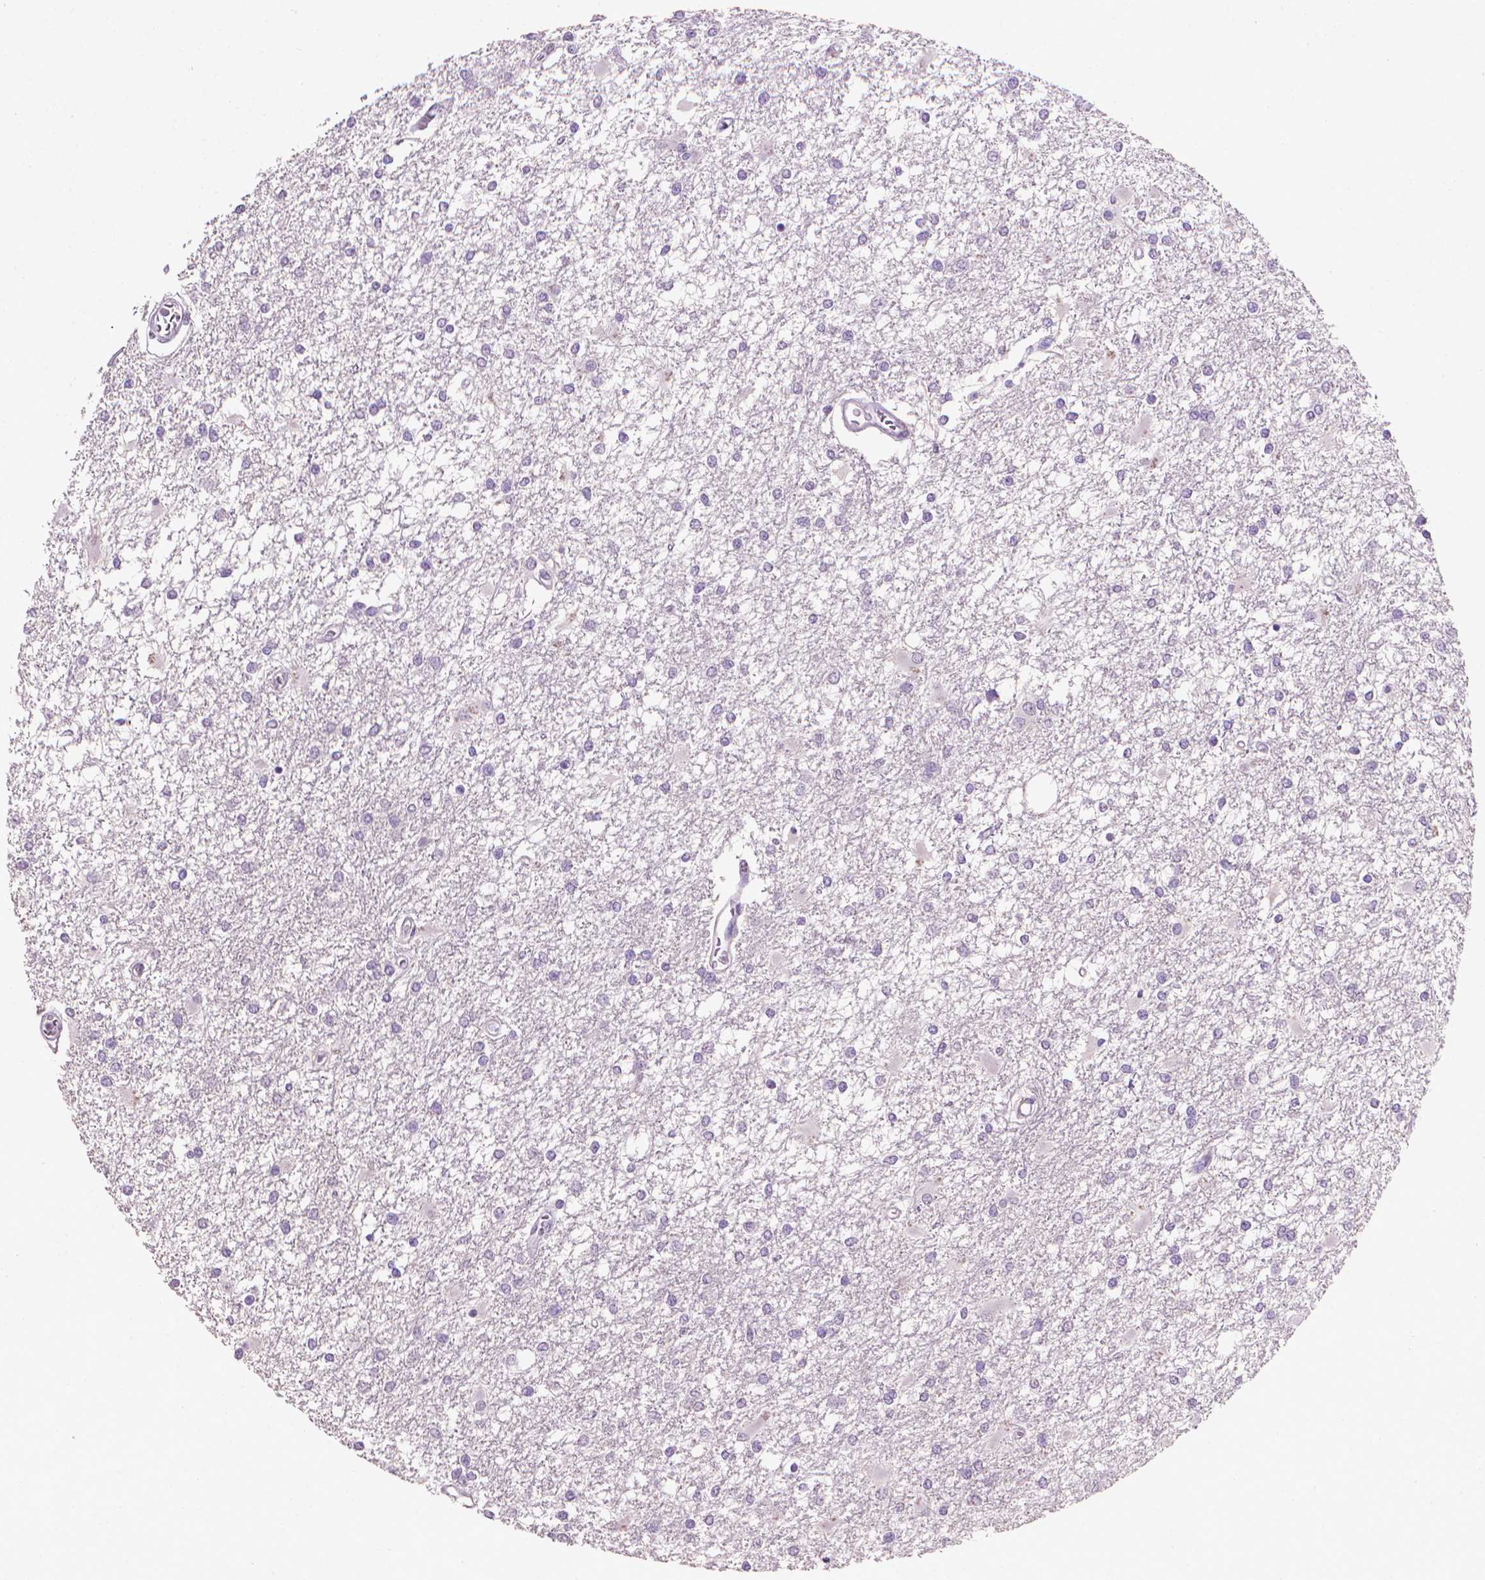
{"staining": {"intensity": "negative", "quantity": "none", "location": "none"}, "tissue": "glioma", "cell_type": "Tumor cells", "image_type": "cancer", "snomed": [{"axis": "morphology", "description": "Glioma, malignant, High grade"}, {"axis": "topography", "description": "Cerebral cortex"}], "caption": "Immunohistochemistry histopathology image of neoplastic tissue: glioma stained with DAB shows no significant protein staining in tumor cells.", "gene": "MUC1", "patient": {"sex": "male", "age": 79}}